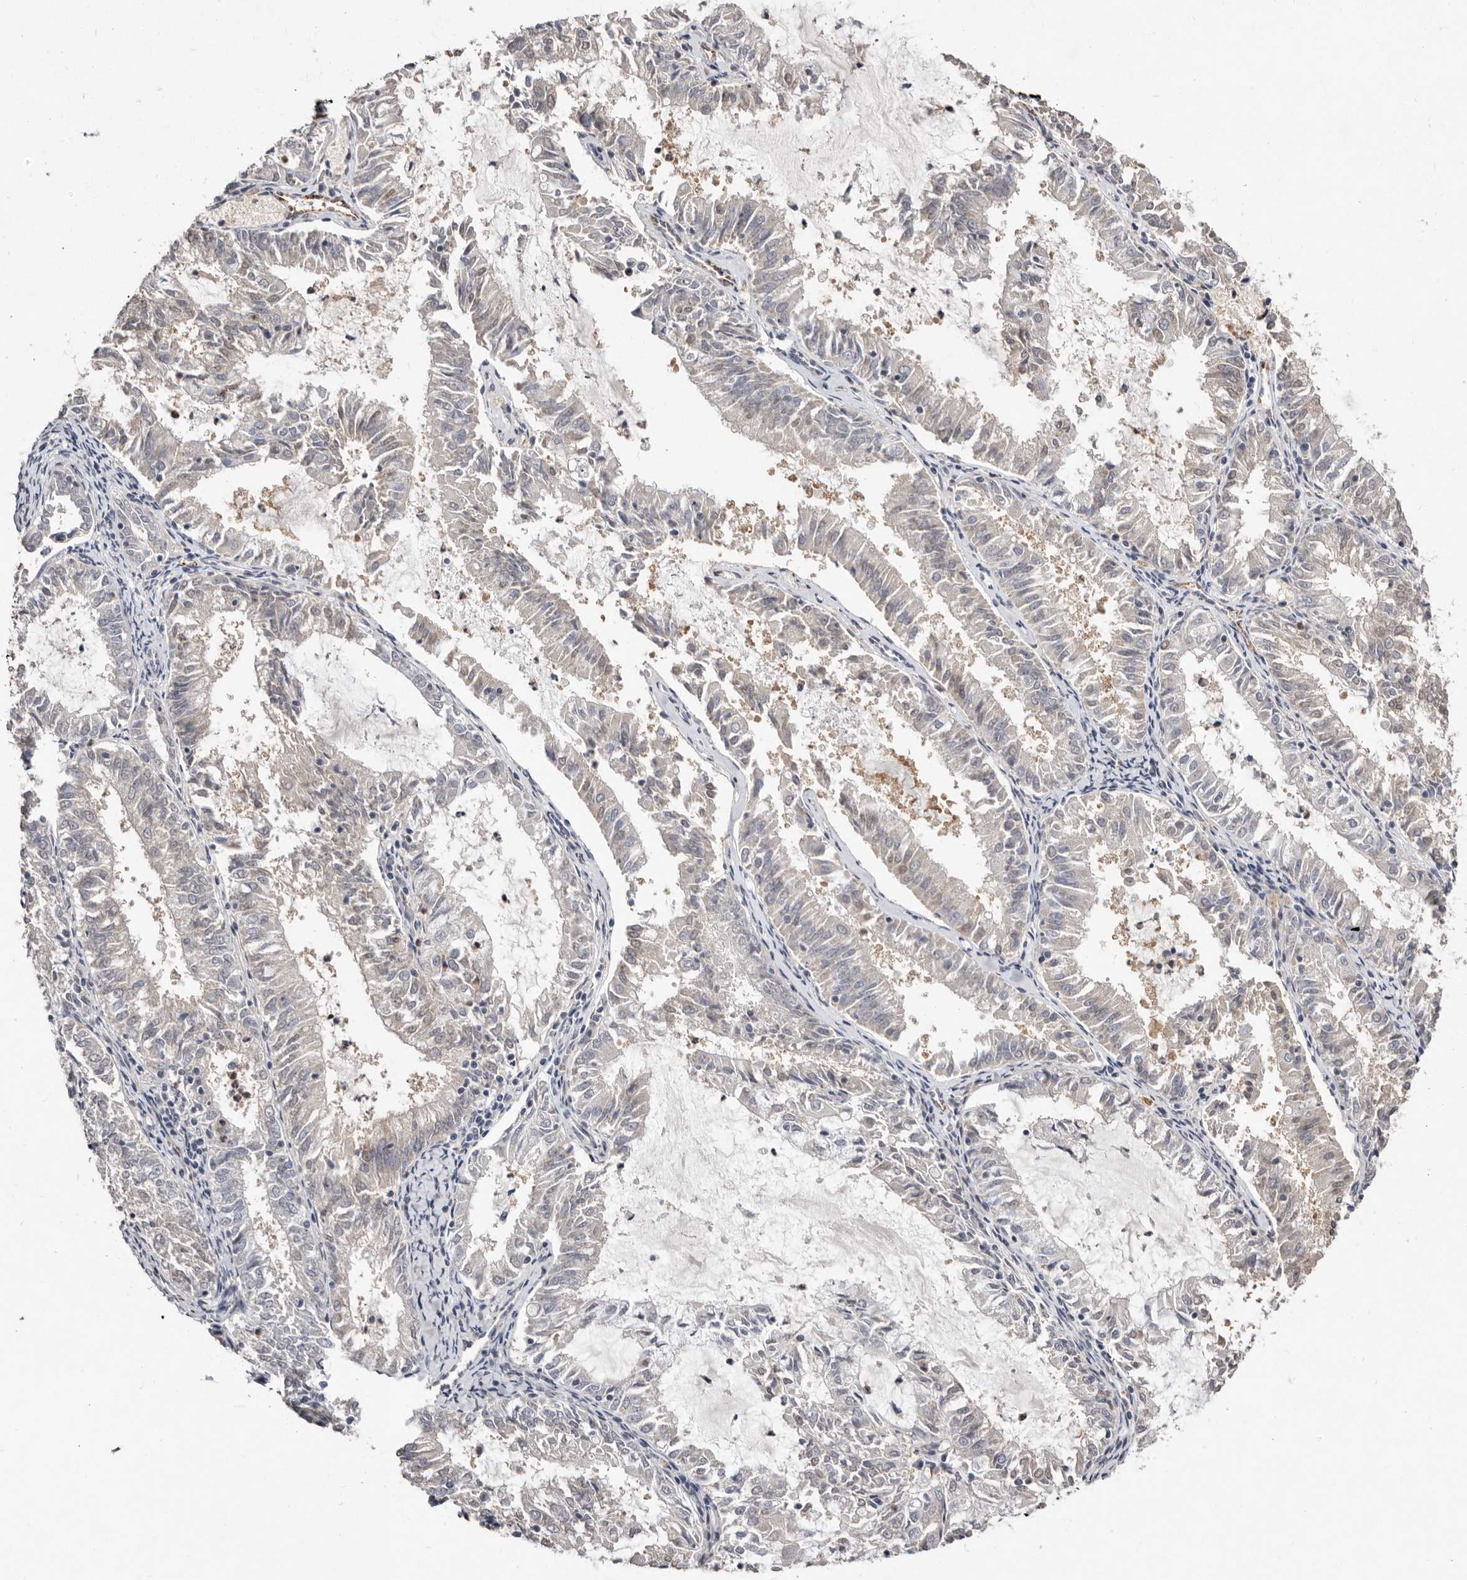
{"staining": {"intensity": "negative", "quantity": "none", "location": "none"}, "tissue": "endometrial cancer", "cell_type": "Tumor cells", "image_type": "cancer", "snomed": [{"axis": "morphology", "description": "Adenocarcinoma, NOS"}, {"axis": "topography", "description": "Endometrium"}], "caption": "DAB immunohistochemical staining of endometrial cancer displays no significant expression in tumor cells. The staining is performed using DAB (3,3'-diaminobenzidine) brown chromogen with nuclei counter-stained in using hematoxylin.", "gene": "SULT1E1", "patient": {"sex": "female", "age": 57}}